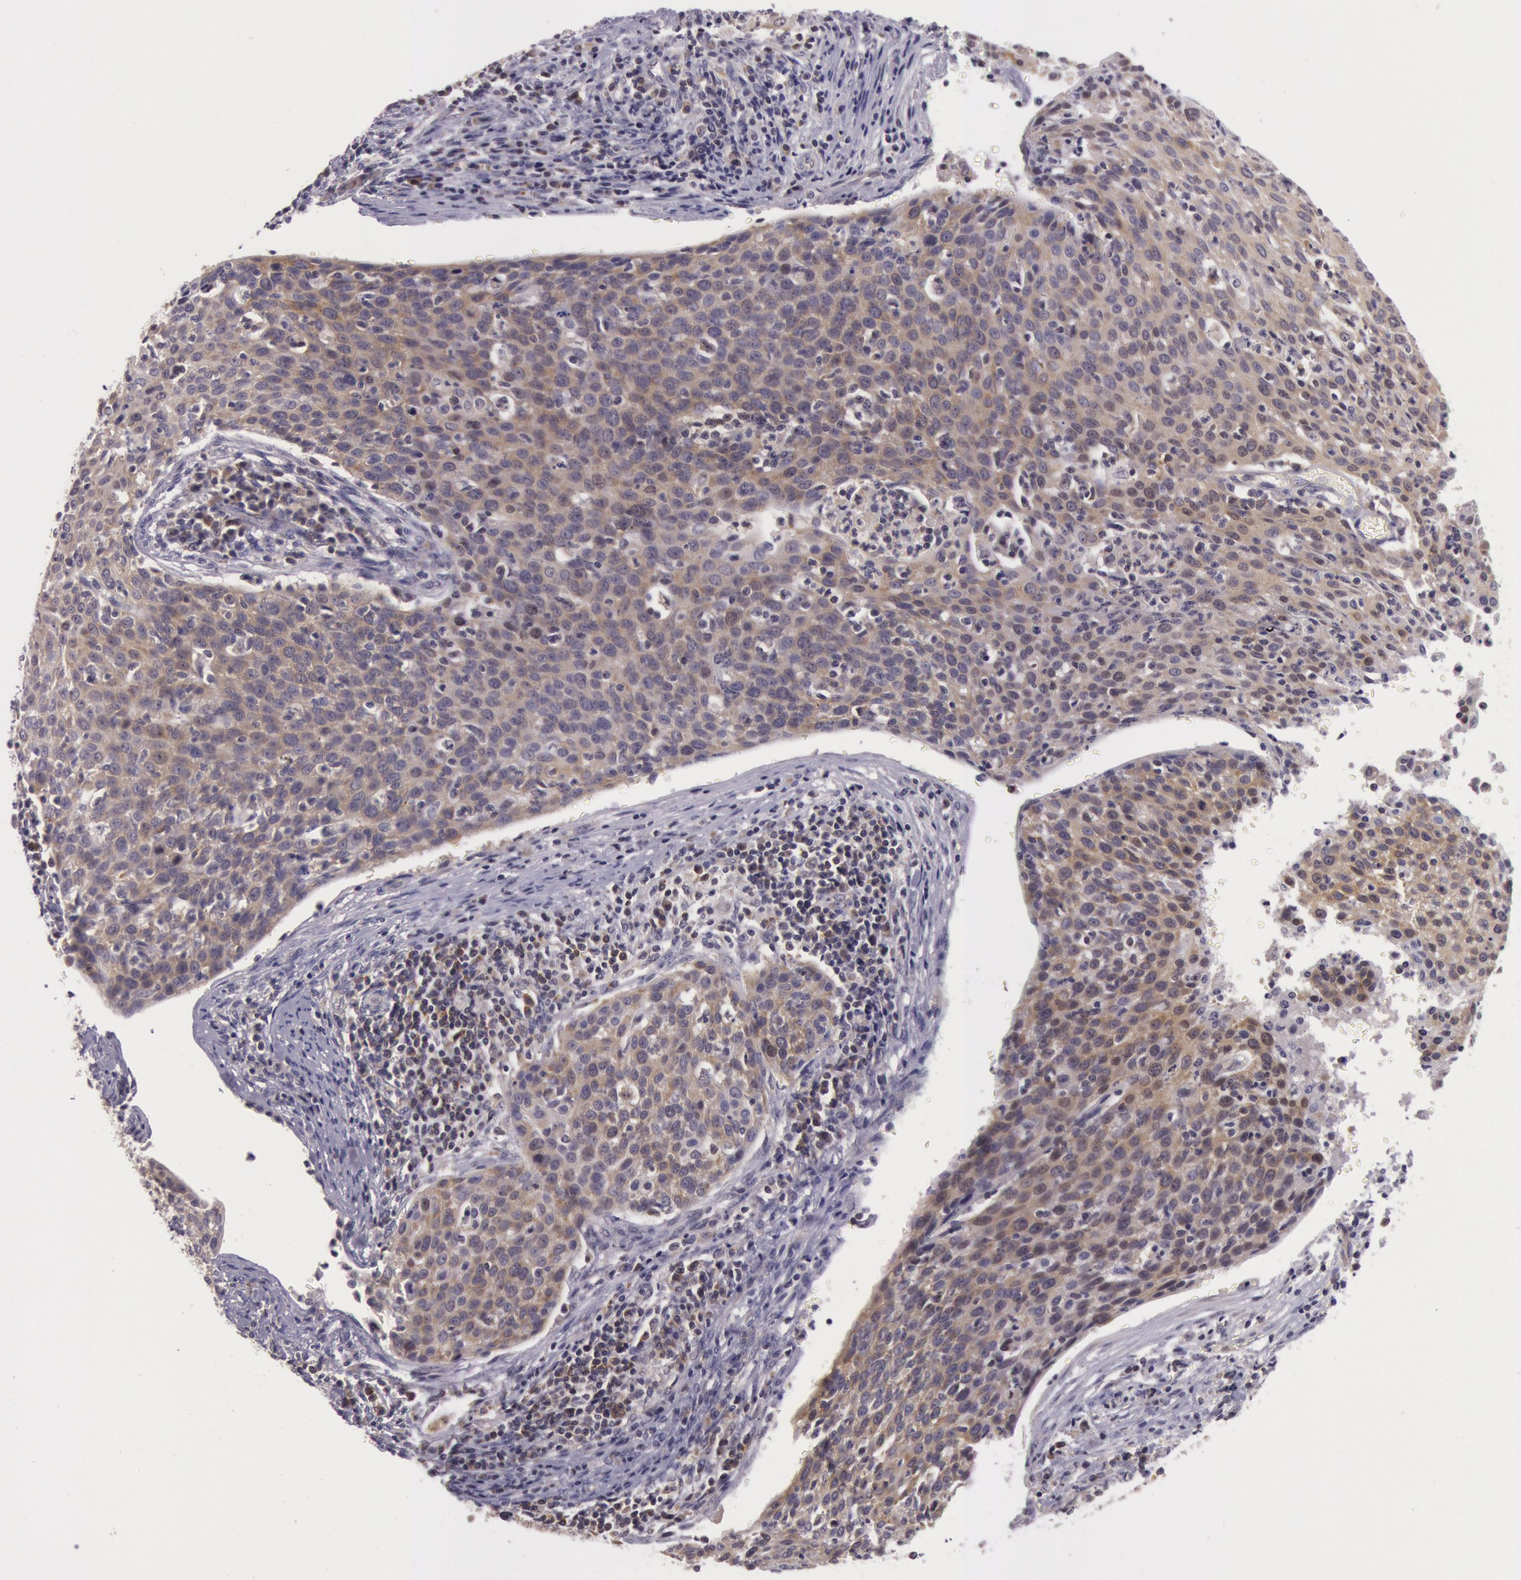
{"staining": {"intensity": "moderate", "quantity": ">75%", "location": "cytoplasmic/membranous,nuclear"}, "tissue": "cervical cancer", "cell_type": "Tumor cells", "image_type": "cancer", "snomed": [{"axis": "morphology", "description": "Squamous cell carcinoma, NOS"}, {"axis": "topography", "description": "Cervix"}], "caption": "Protein expression analysis of cervical cancer (squamous cell carcinoma) displays moderate cytoplasmic/membranous and nuclear staining in about >75% of tumor cells.", "gene": "CDK16", "patient": {"sex": "female", "age": 38}}